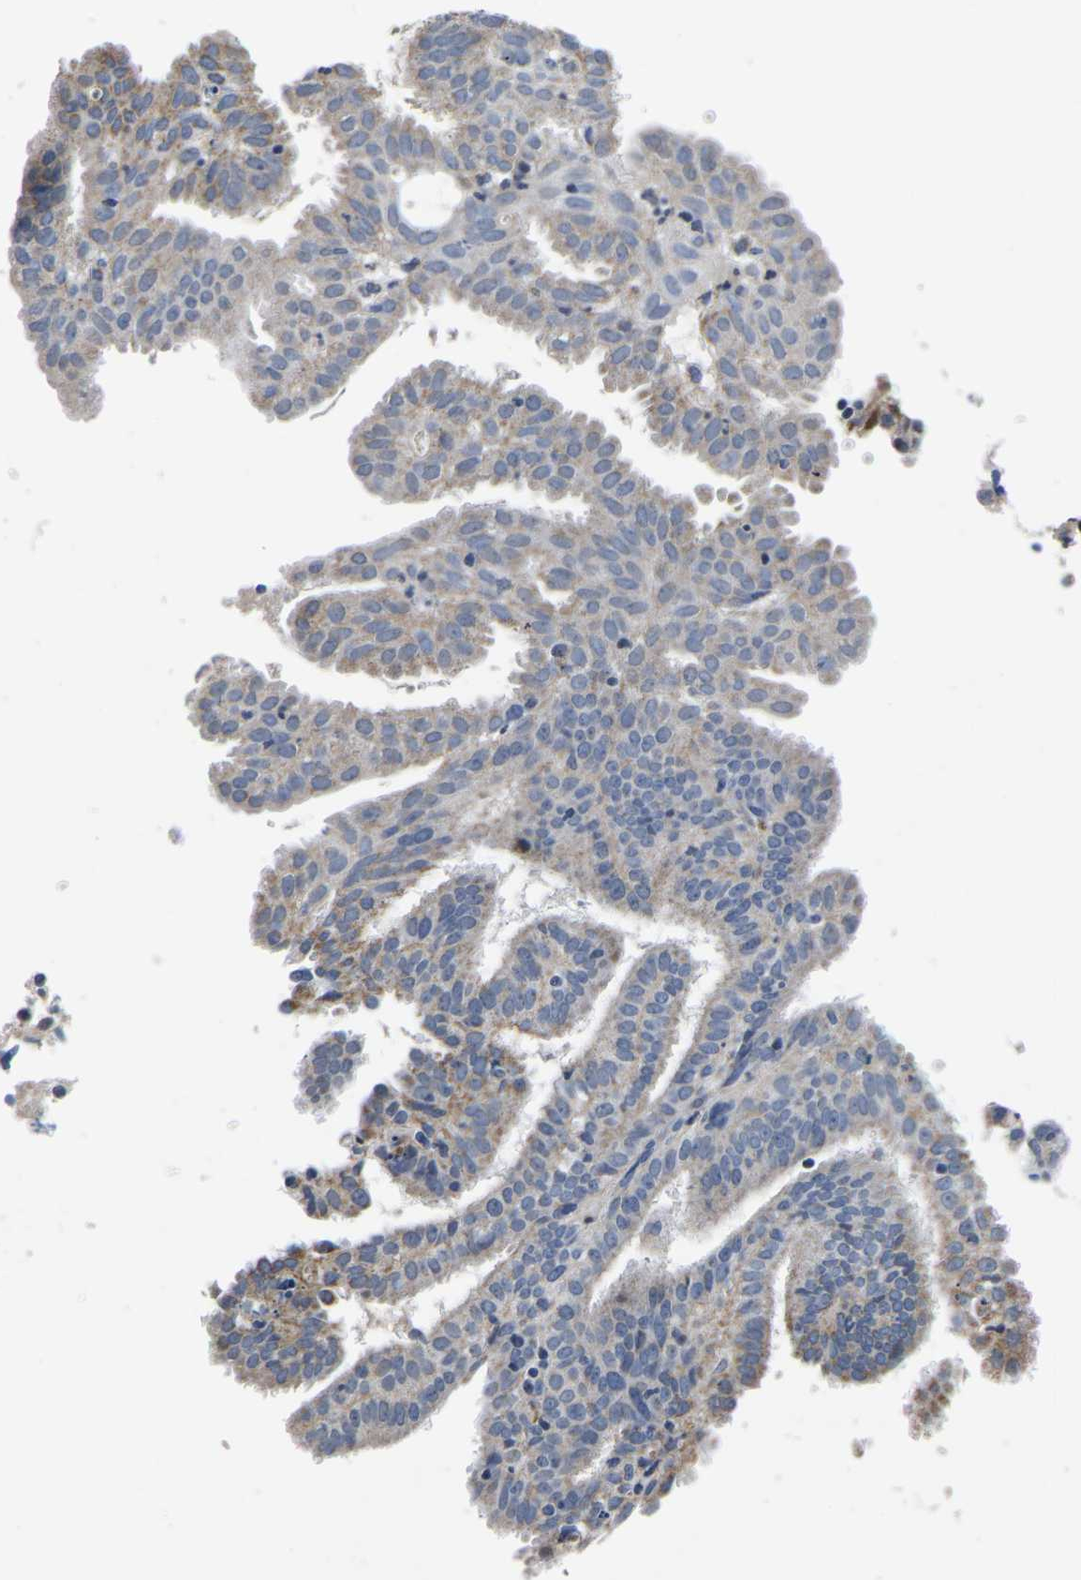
{"staining": {"intensity": "moderate", "quantity": "<25%", "location": "cytoplasmic/membranous"}, "tissue": "endometrial cancer", "cell_type": "Tumor cells", "image_type": "cancer", "snomed": [{"axis": "morphology", "description": "Adenocarcinoma, NOS"}, {"axis": "topography", "description": "Endometrium"}], "caption": "Moderate cytoplasmic/membranous positivity for a protein is seen in approximately <25% of tumor cells of endometrial adenocarcinoma using immunohistochemistry (IHC).", "gene": "FGD5", "patient": {"sex": "female", "age": 58}}